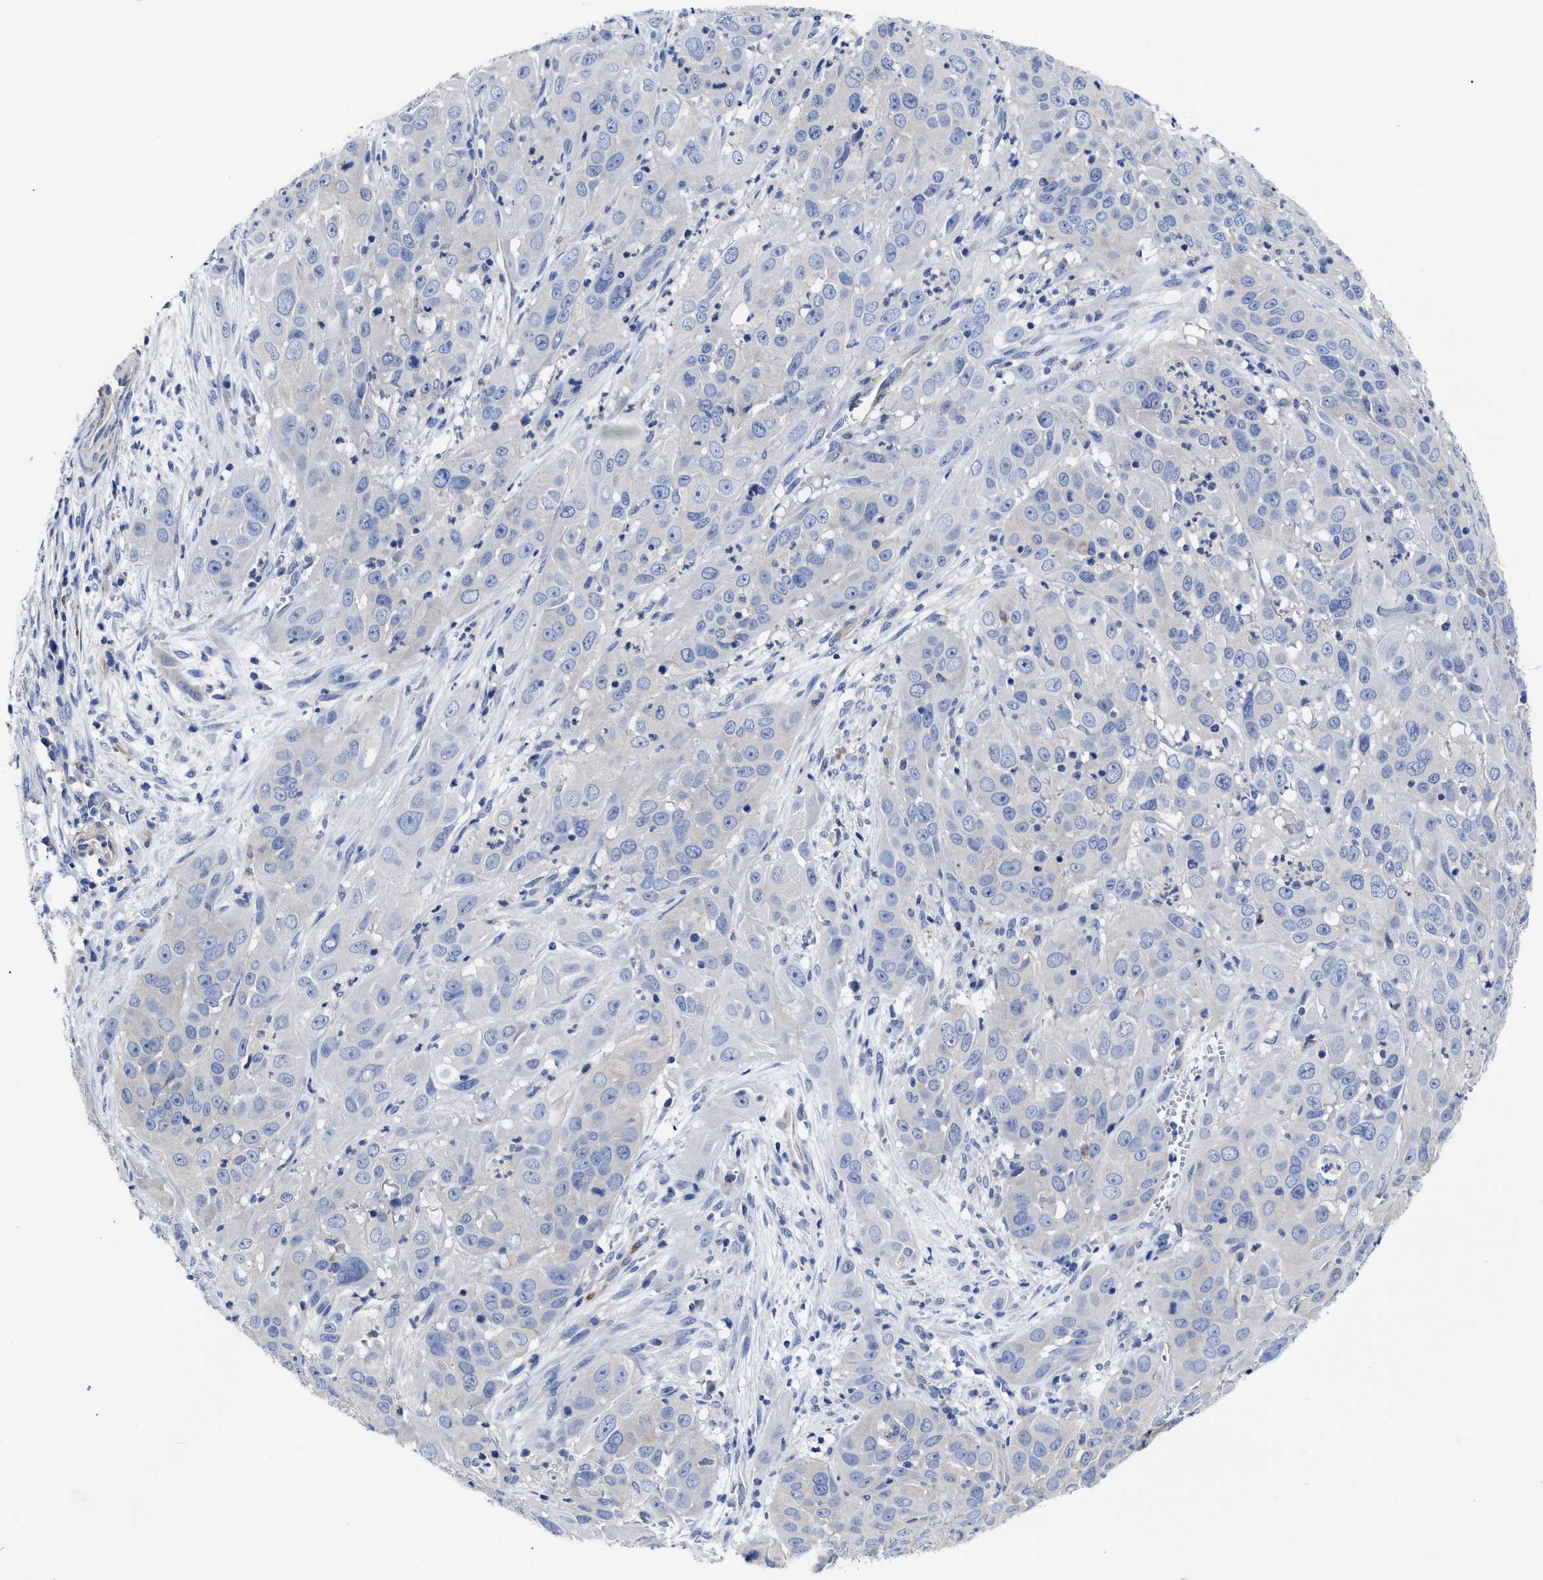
{"staining": {"intensity": "negative", "quantity": "none", "location": "none"}, "tissue": "cervical cancer", "cell_type": "Tumor cells", "image_type": "cancer", "snomed": [{"axis": "morphology", "description": "Squamous cell carcinoma, NOS"}, {"axis": "topography", "description": "Cervix"}], "caption": "IHC of cervical cancer (squamous cell carcinoma) demonstrates no staining in tumor cells.", "gene": "IRAG2", "patient": {"sex": "female", "age": 32}}